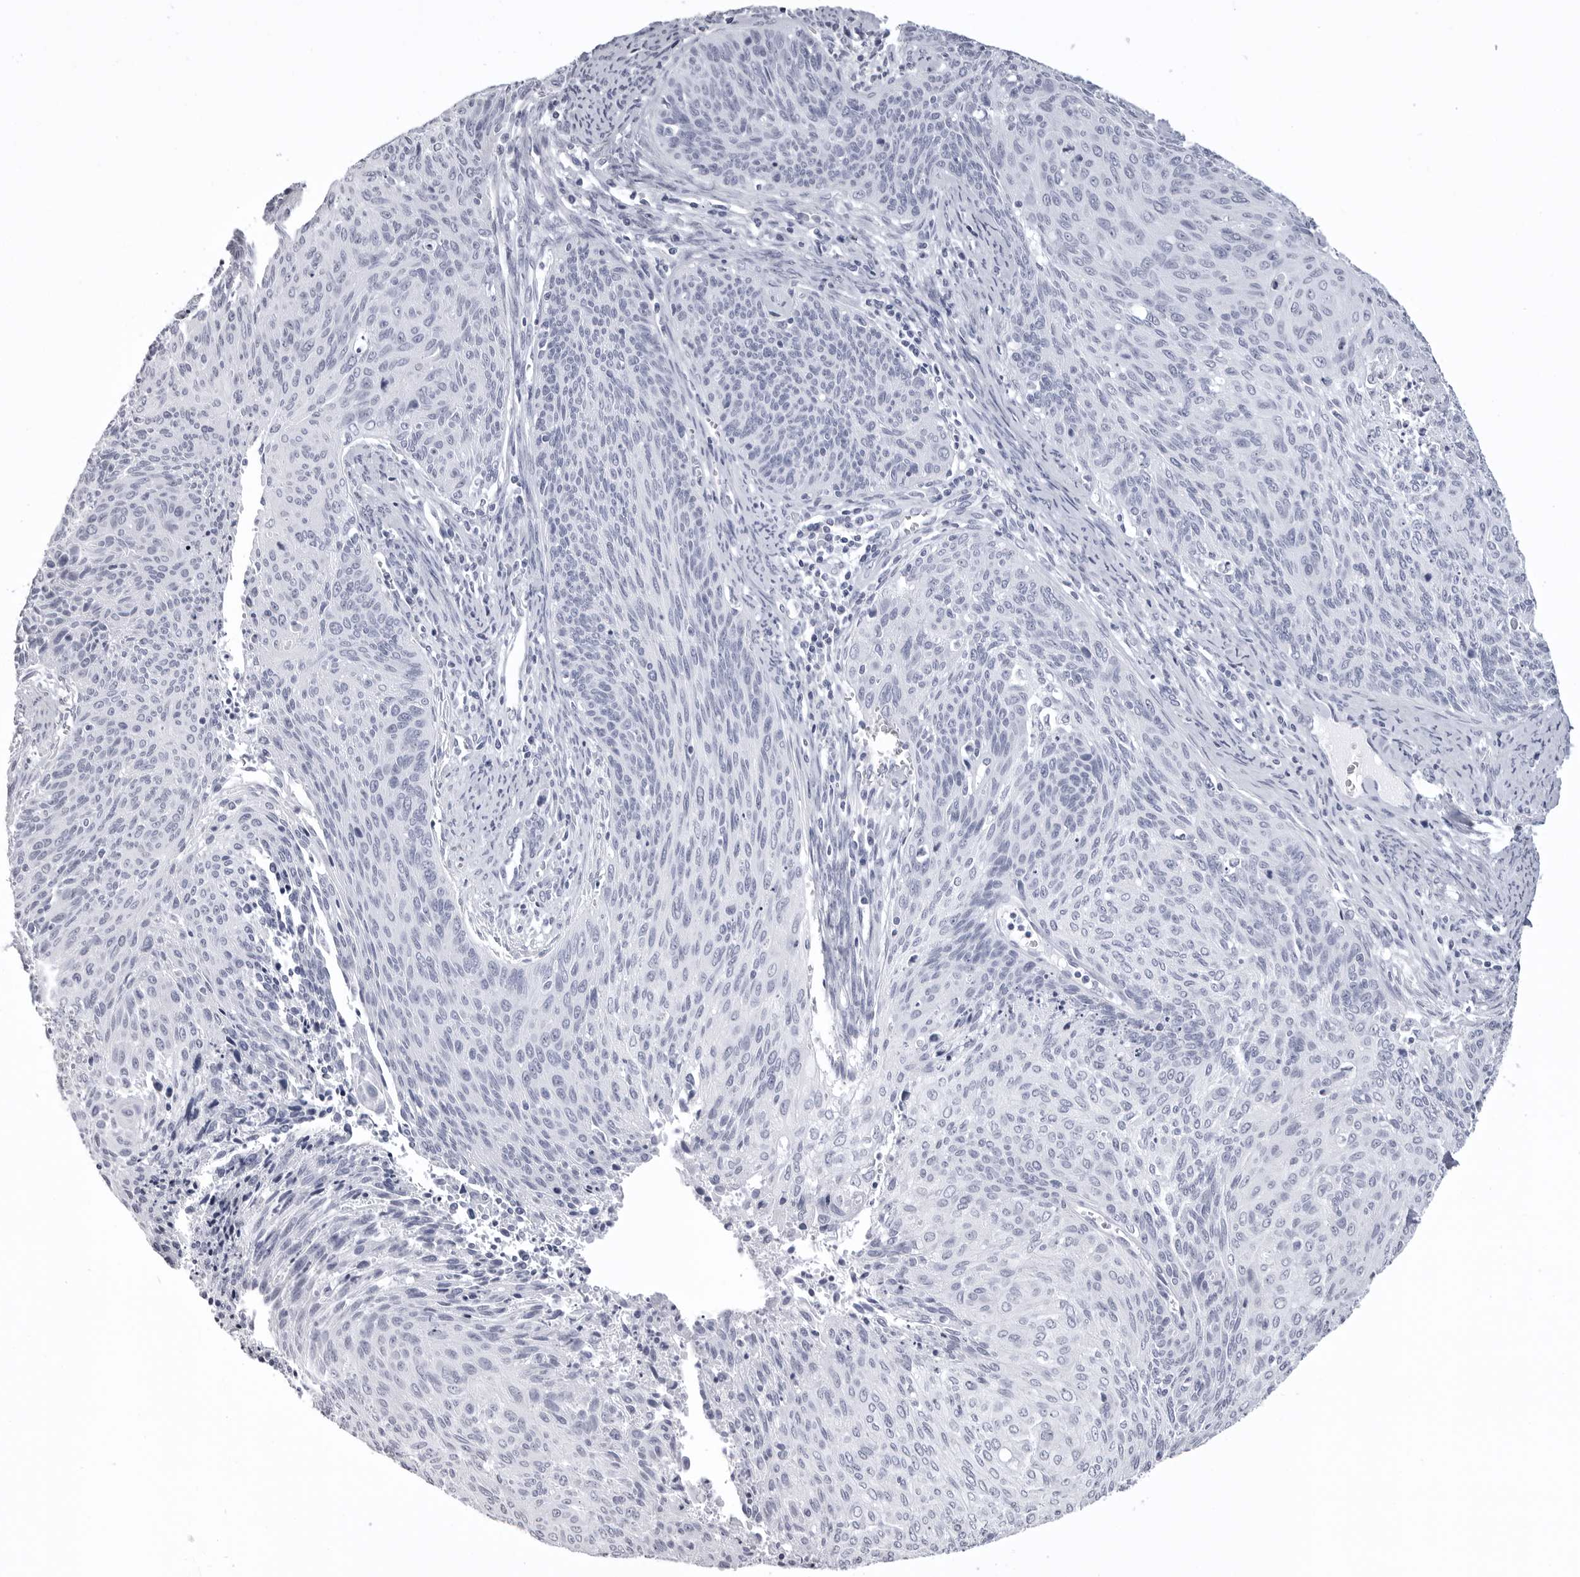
{"staining": {"intensity": "negative", "quantity": "none", "location": "none"}, "tissue": "cervical cancer", "cell_type": "Tumor cells", "image_type": "cancer", "snomed": [{"axis": "morphology", "description": "Squamous cell carcinoma, NOS"}, {"axis": "topography", "description": "Cervix"}], "caption": "Tumor cells are negative for brown protein staining in squamous cell carcinoma (cervical).", "gene": "LGALS4", "patient": {"sex": "female", "age": 55}}